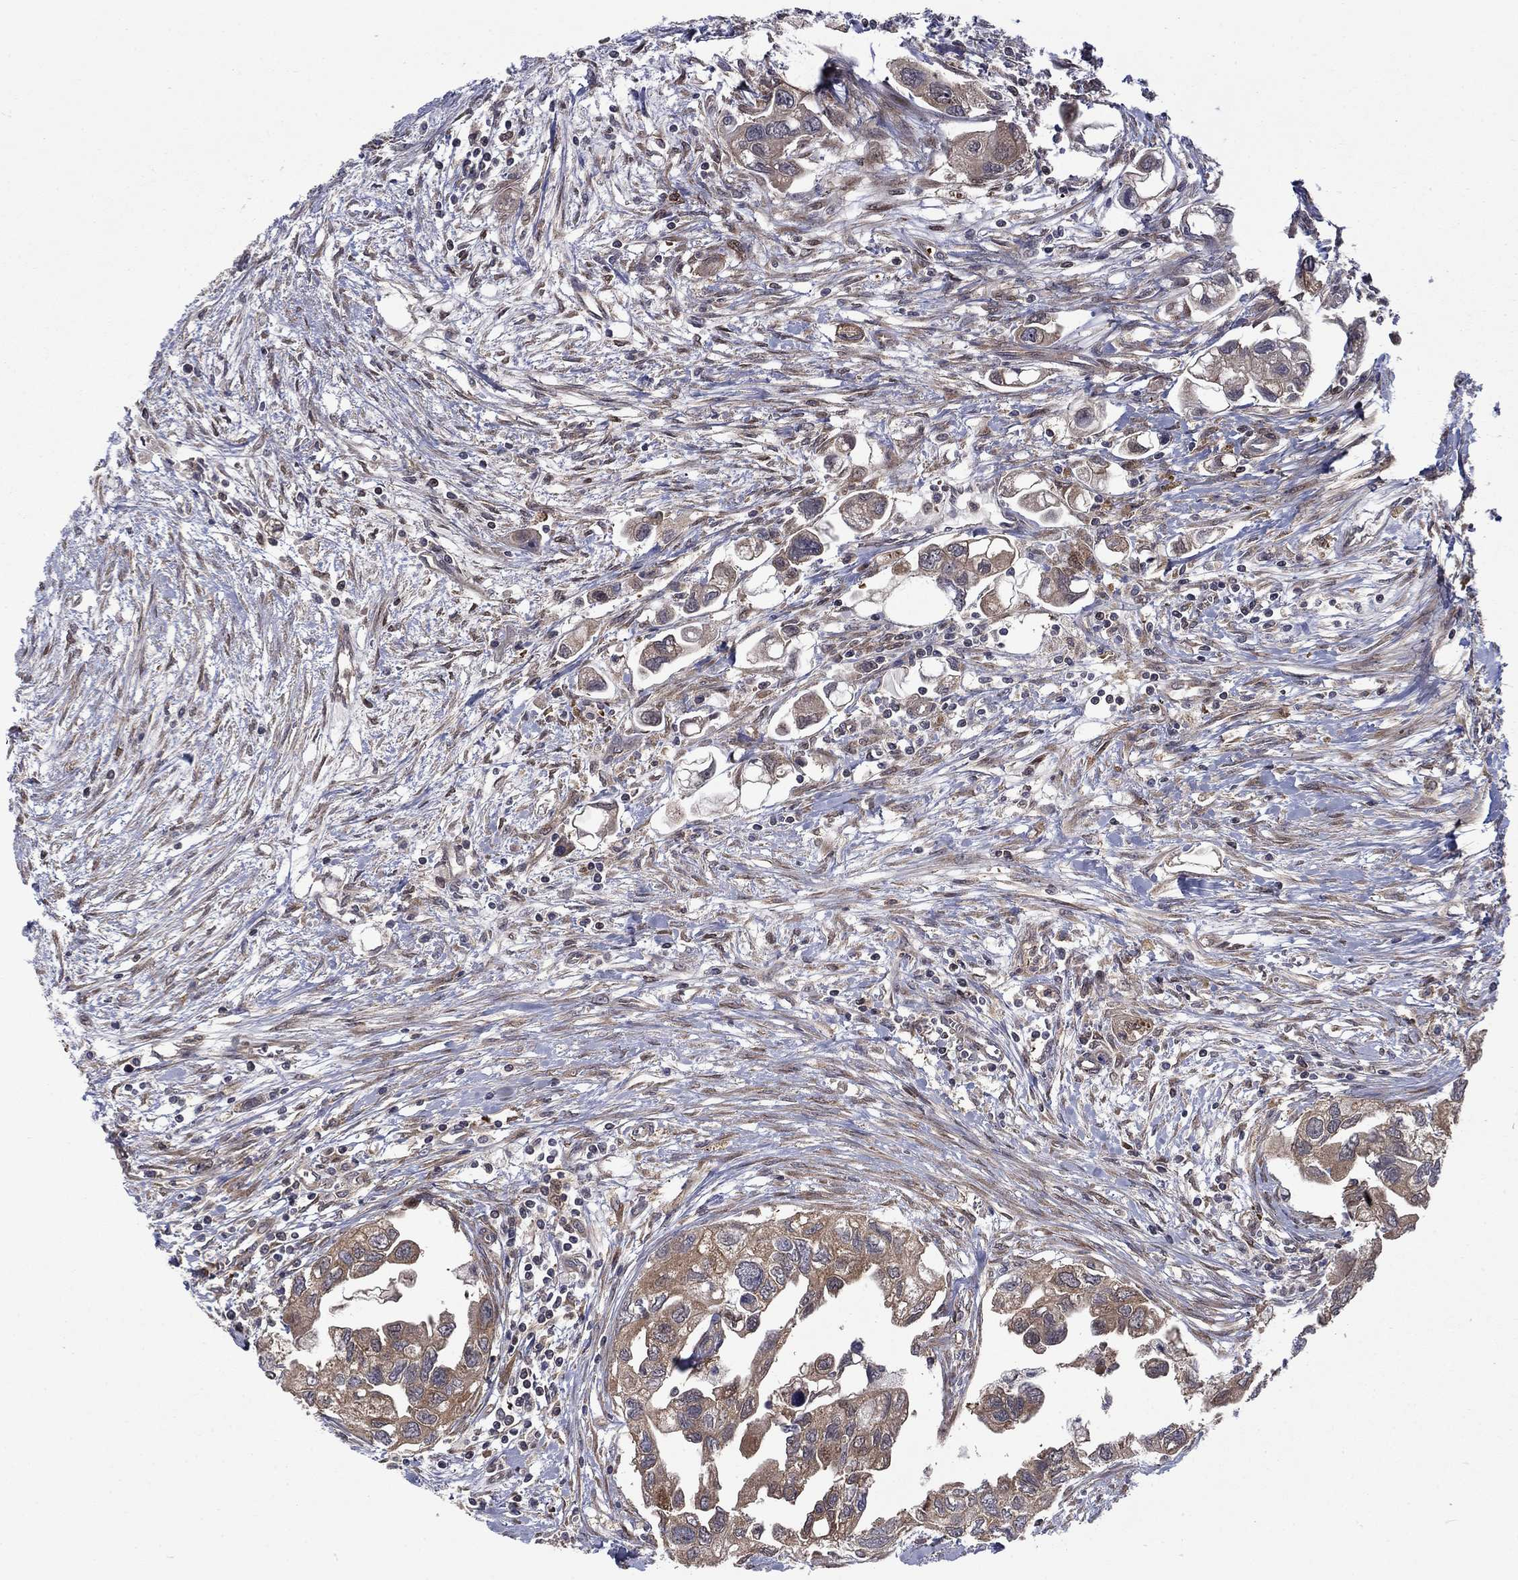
{"staining": {"intensity": "moderate", "quantity": "<25%", "location": "cytoplasmic/membranous"}, "tissue": "urothelial cancer", "cell_type": "Tumor cells", "image_type": "cancer", "snomed": [{"axis": "morphology", "description": "Urothelial carcinoma, High grade"}, {"axis": "topography", "description": "Urinary bladder"}], "caption": "Immunohistochemistry (IHC) photomicrograph of neoplastic tissue: human urothelial cancer stained using immunohistochemistry (IHC) displays low levels of moderate protein expression localized specifically in the cytoplasmic/membranous of tumor cells, appearing as a cytoplasmic/membranous brown color.", "gene": "HDAC4", "patient": {"sex": "male", "age": 59}}